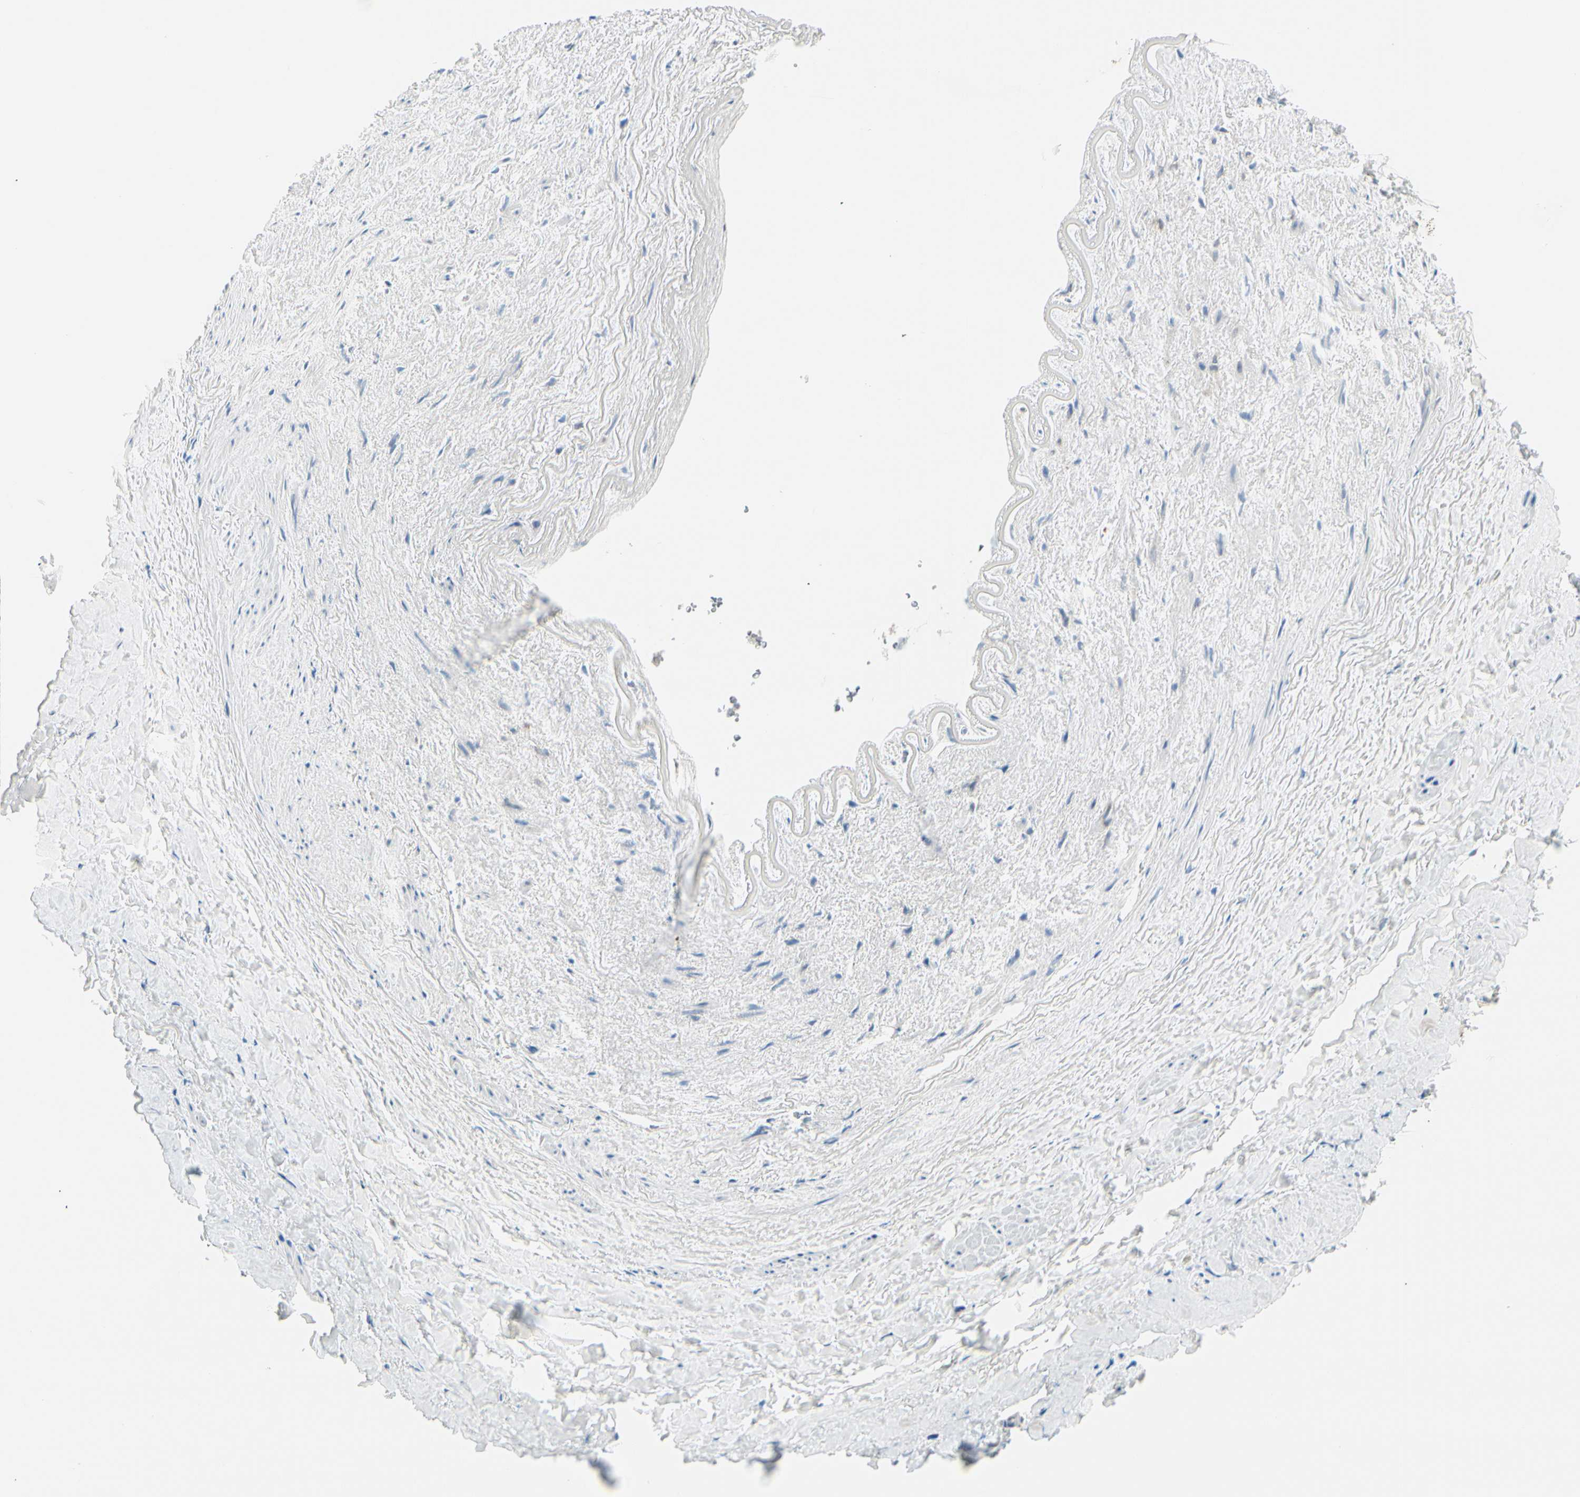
{"staining": {"intensity": "negative", "quantity": "none", "location": "none"}, "tissue": "adipose tissue", "cell_type": "Adipocytes", "image_type": "normal", "snomed": [{"axis": "morphology", "description": "Normal tissue, NOS"}, {"axis": "topography", "description": "Peripheral nerve tissue"}], "caption": "Adipocytes are negative for brown protein staining in benign adipose tissue. (DAB IHC with hematoxylin counter stain).", "gene": "PEBP1", "patient": {"sex": "male", "age": 70}}